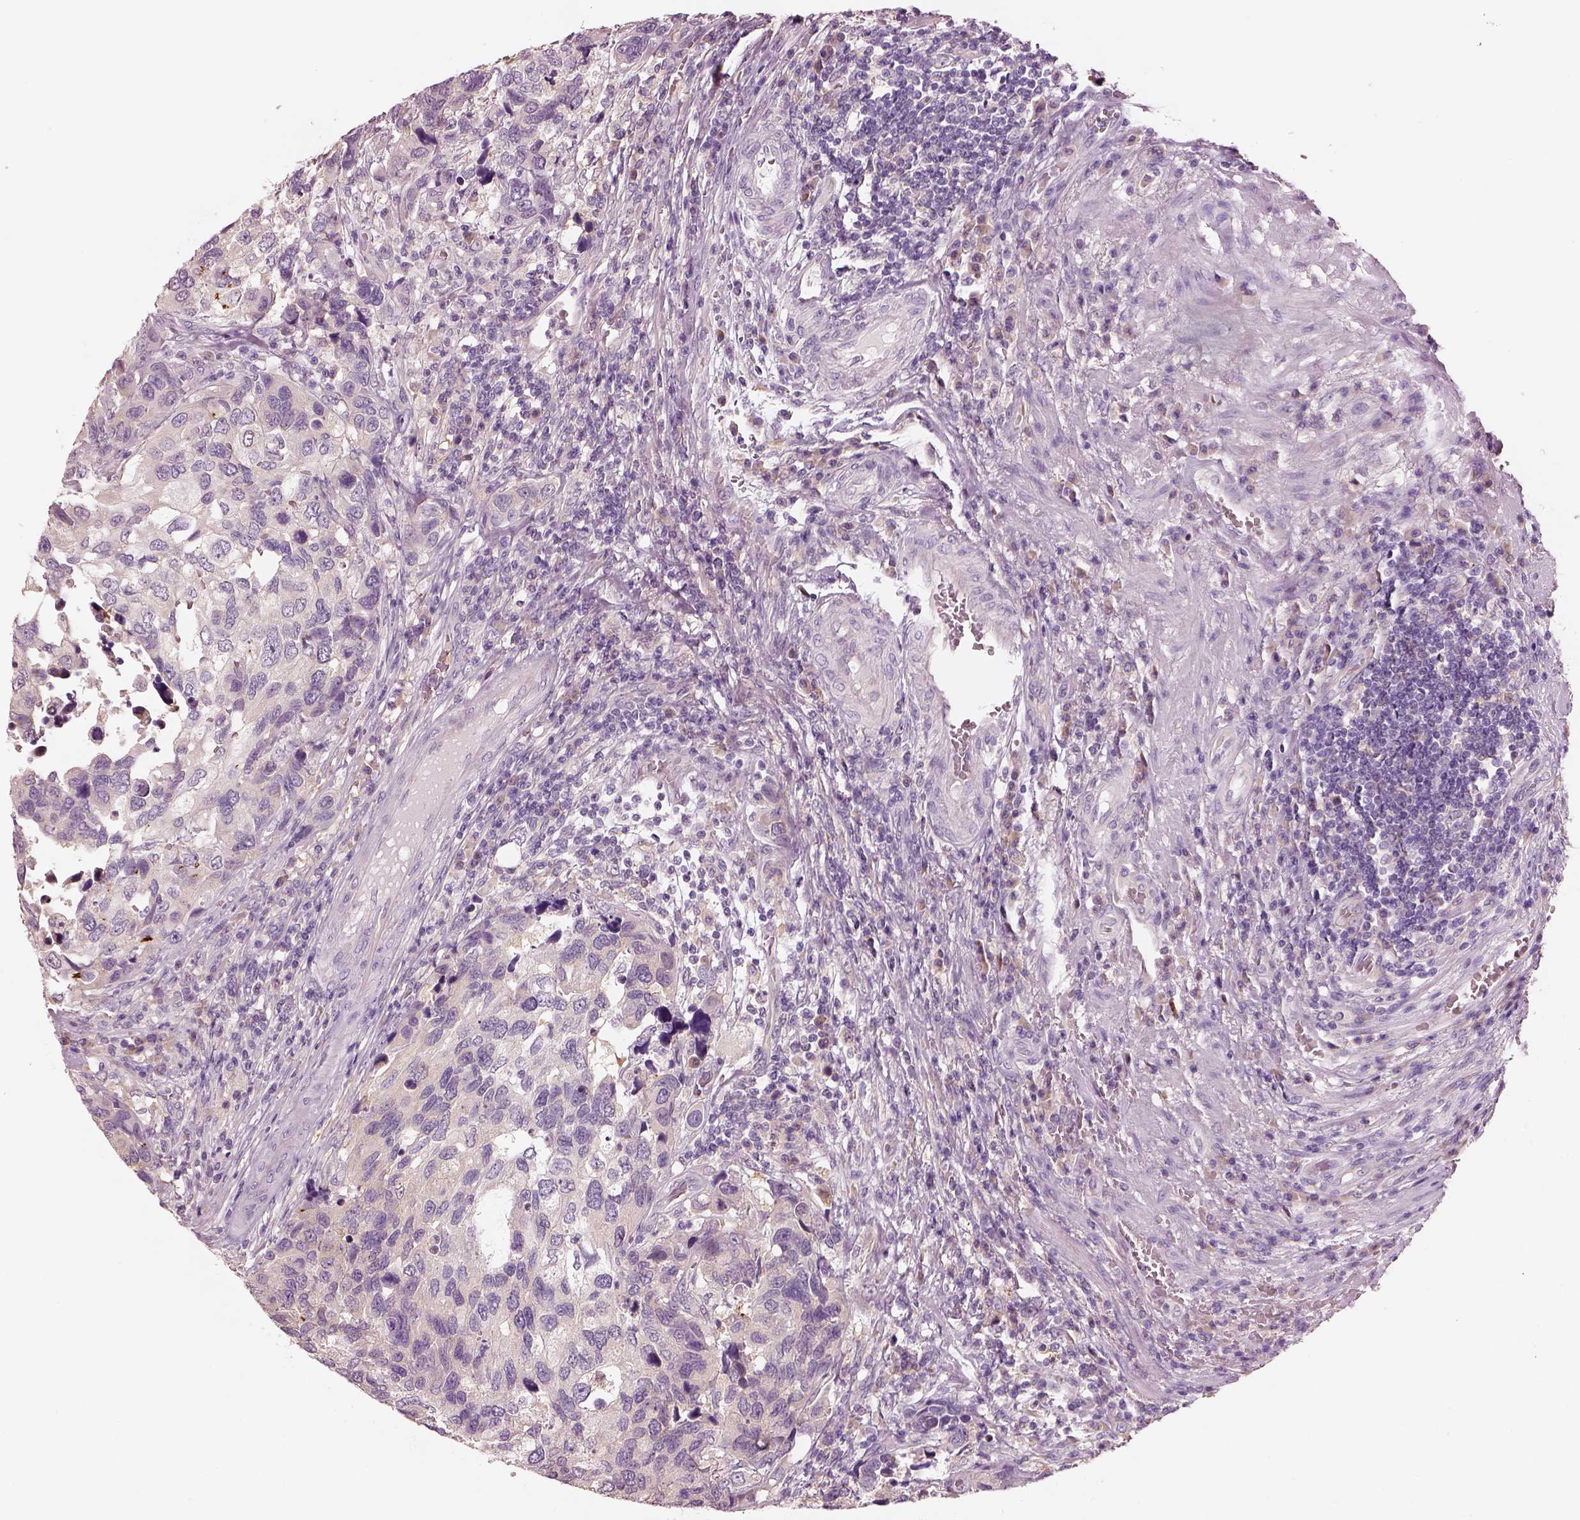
{"staining": {"intensity": "negative", "quantity": "none", "location": "none"}, "tissue": "urothelial cancer", "cell_type": "Tumor cells", "image_type": "cancer", "snomed": [{"axis": "morphology", "description": "Urothelial carcinoma, High grade"}, {"axis": "topography", "description": "Urinary bladder"}], "caption": "Photomicrograph shows no significant protein staining in tumor cells of high-grade urothelial carcinoma.", "gene": "ELSPBP1", "patient": {"sex": "male", "age": 60}}